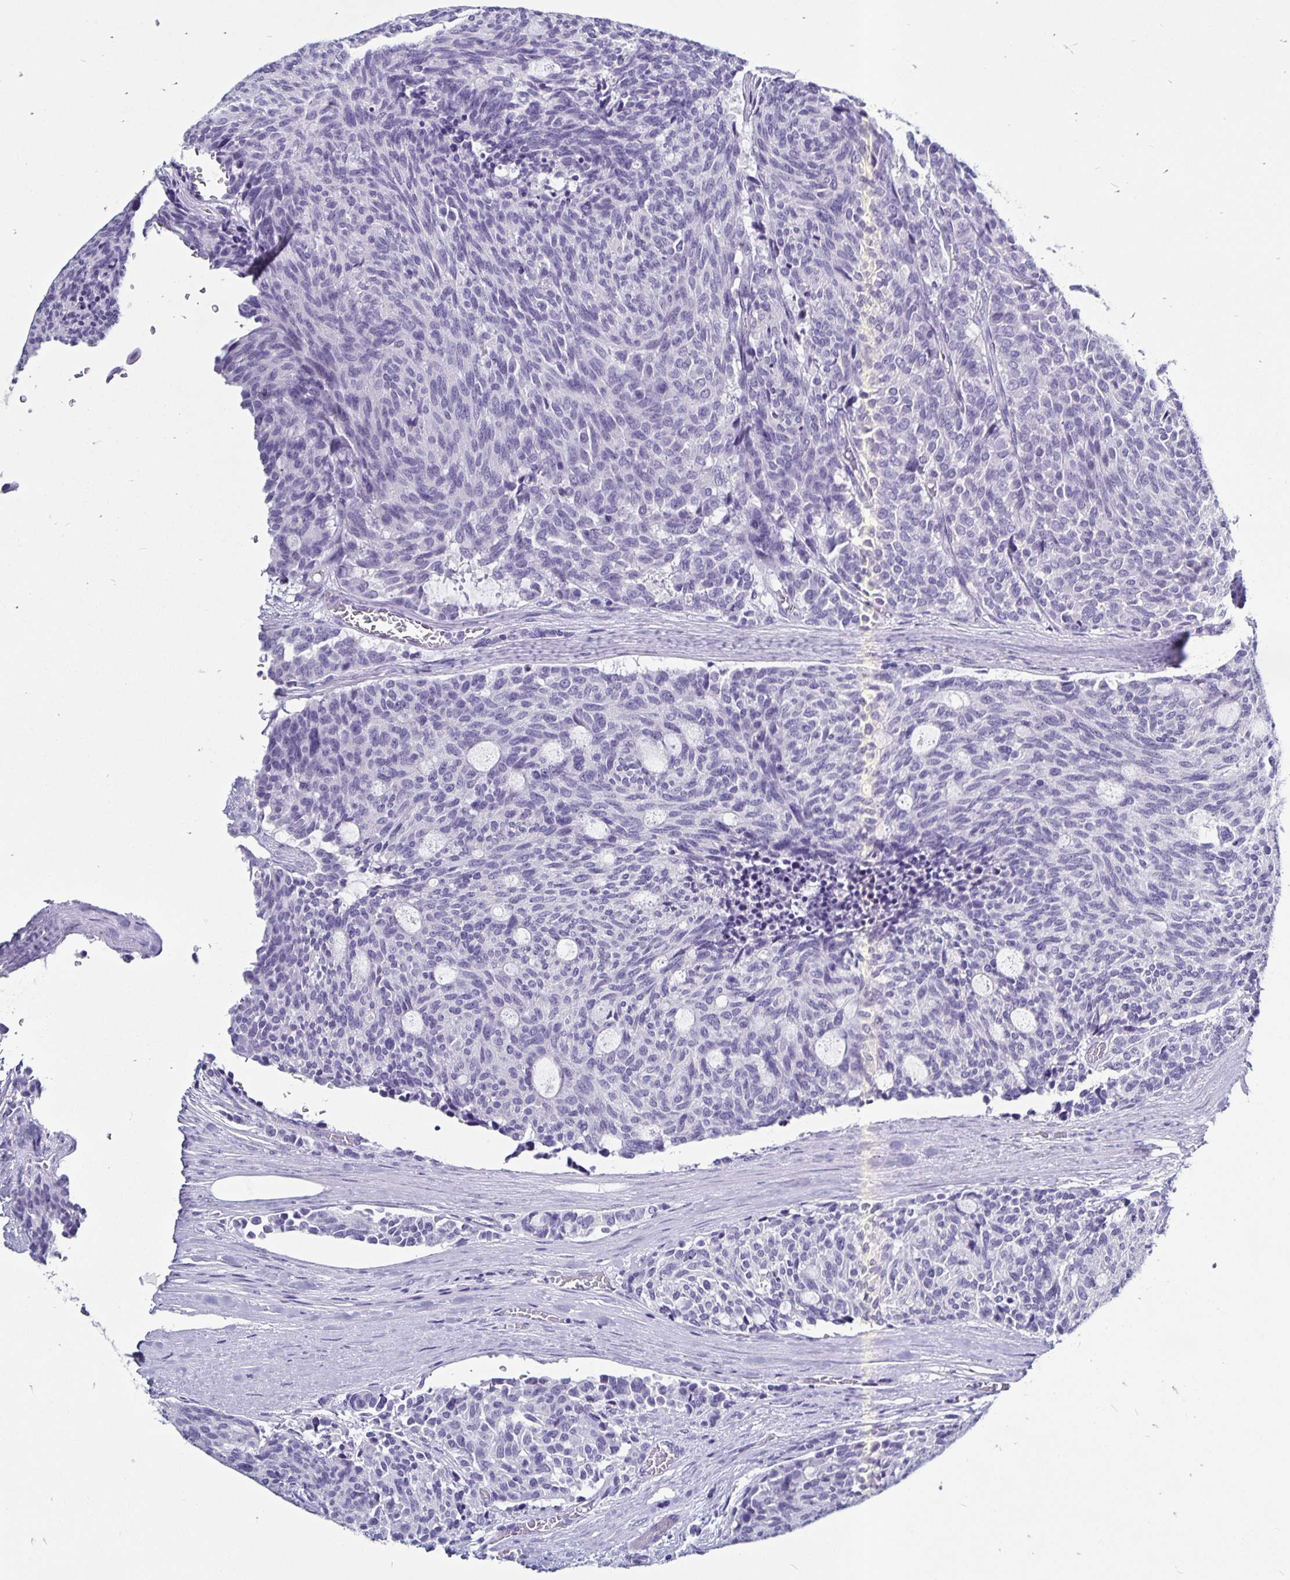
{"staining": {"intensity": "negative", "quantity": "none", "location": "none"}, "tissue": "carcinoid", "cell_type": "Tumor cells", "image_type": "cancer", "snomed": [{"axis": "morphology", "description": "Carcinoid, malignant, NOS"}, {"axis": "topography", "description": "Pancreas"}], "caption": "Human malignant carcinoid stained for a protein using immunohistochemistry (IHC) displays no positivity in tumor cells.", "gene": "ODF3B", "patient": {"sex": "female", "age": 54}}